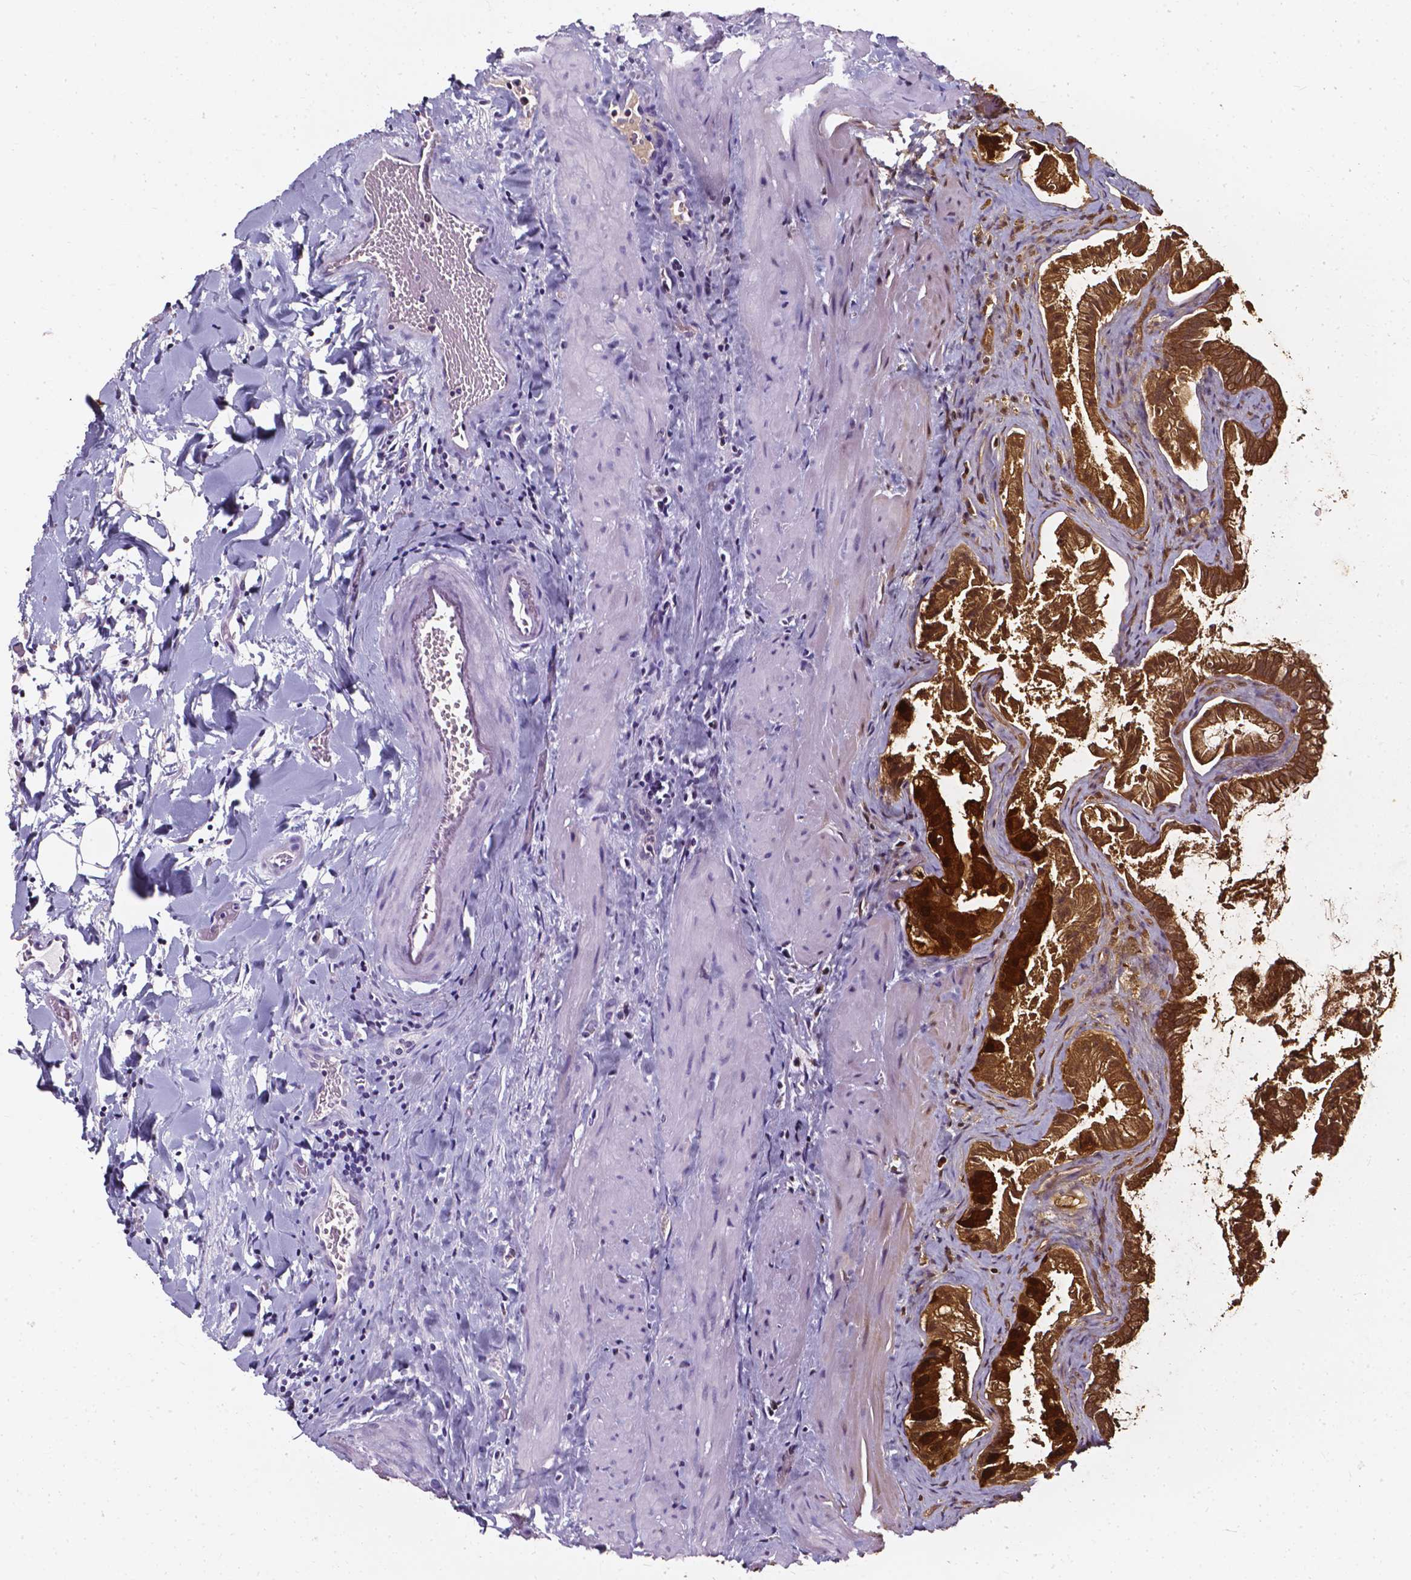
{"staining": {"intensity": "strong", "quantity": ">75%", "location": "cytoplasmic/membranous,nuclear"}, "tissue": "gallbladder", "cell_type": "Glandular cells", "image_type": "normal", "snomed": [{"axis": "morphology", "description": "Normal tissue, NOS"}, {"axis": "topography", "description": "Gallbladder"}], "caption": "A histopathology image of gallbladder stained for a protein reveals strong cytoplasmic/membranous,nuclear brown staining in glandular cells. The protein of interest is stained brown, and the nuclei are stained in blue (DAB (3,3'-diaminobenzidine) IHC with brightfield microscopy, high magnification).", "gene": "AKR1B10", "patient": {"sex": "male", "age": 70}}